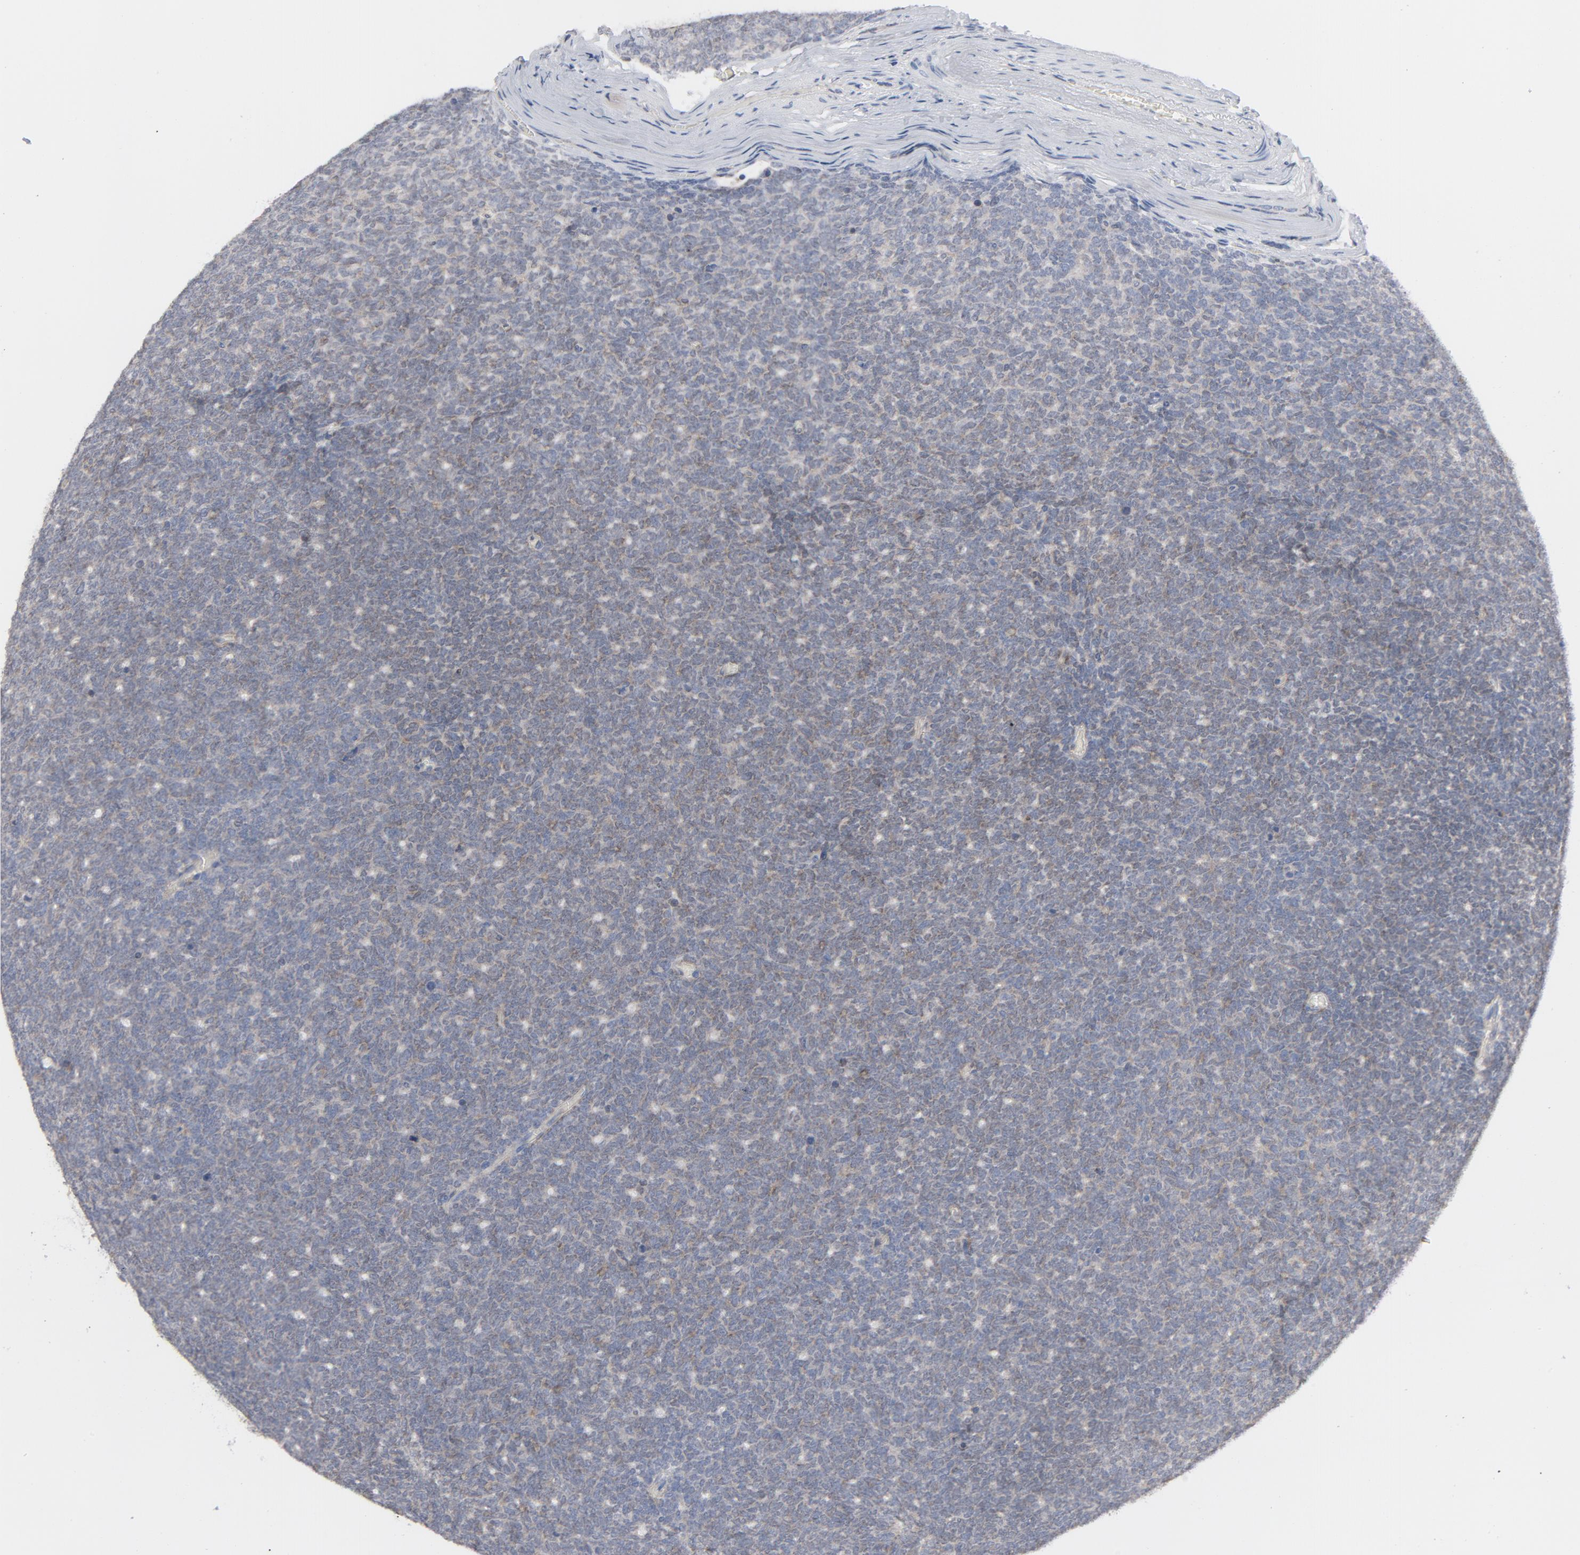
{"staining": {"intensity": "weak", "quantity": "25%-75%", "location": "cytoplasmic/membranous"}, "tissue": "renal cancer", "cell_type": "Tumor cells", "image_type": "cancer", "snomed": [{"axis": "morphology", "description": "Neoplasm, malignant, NOS"}, {"axis": "topography", "description": "Kidney"}], "caption": "Immunohistochemistry (DAB) staining of human renal cancer (neoplasm (malignant)) shows weak cytoplasmic/membranous protein expression in about 25%-75% of tumor cells.", "gene": "PRDX1", "patient": {"sex": "male", "age": 28}}